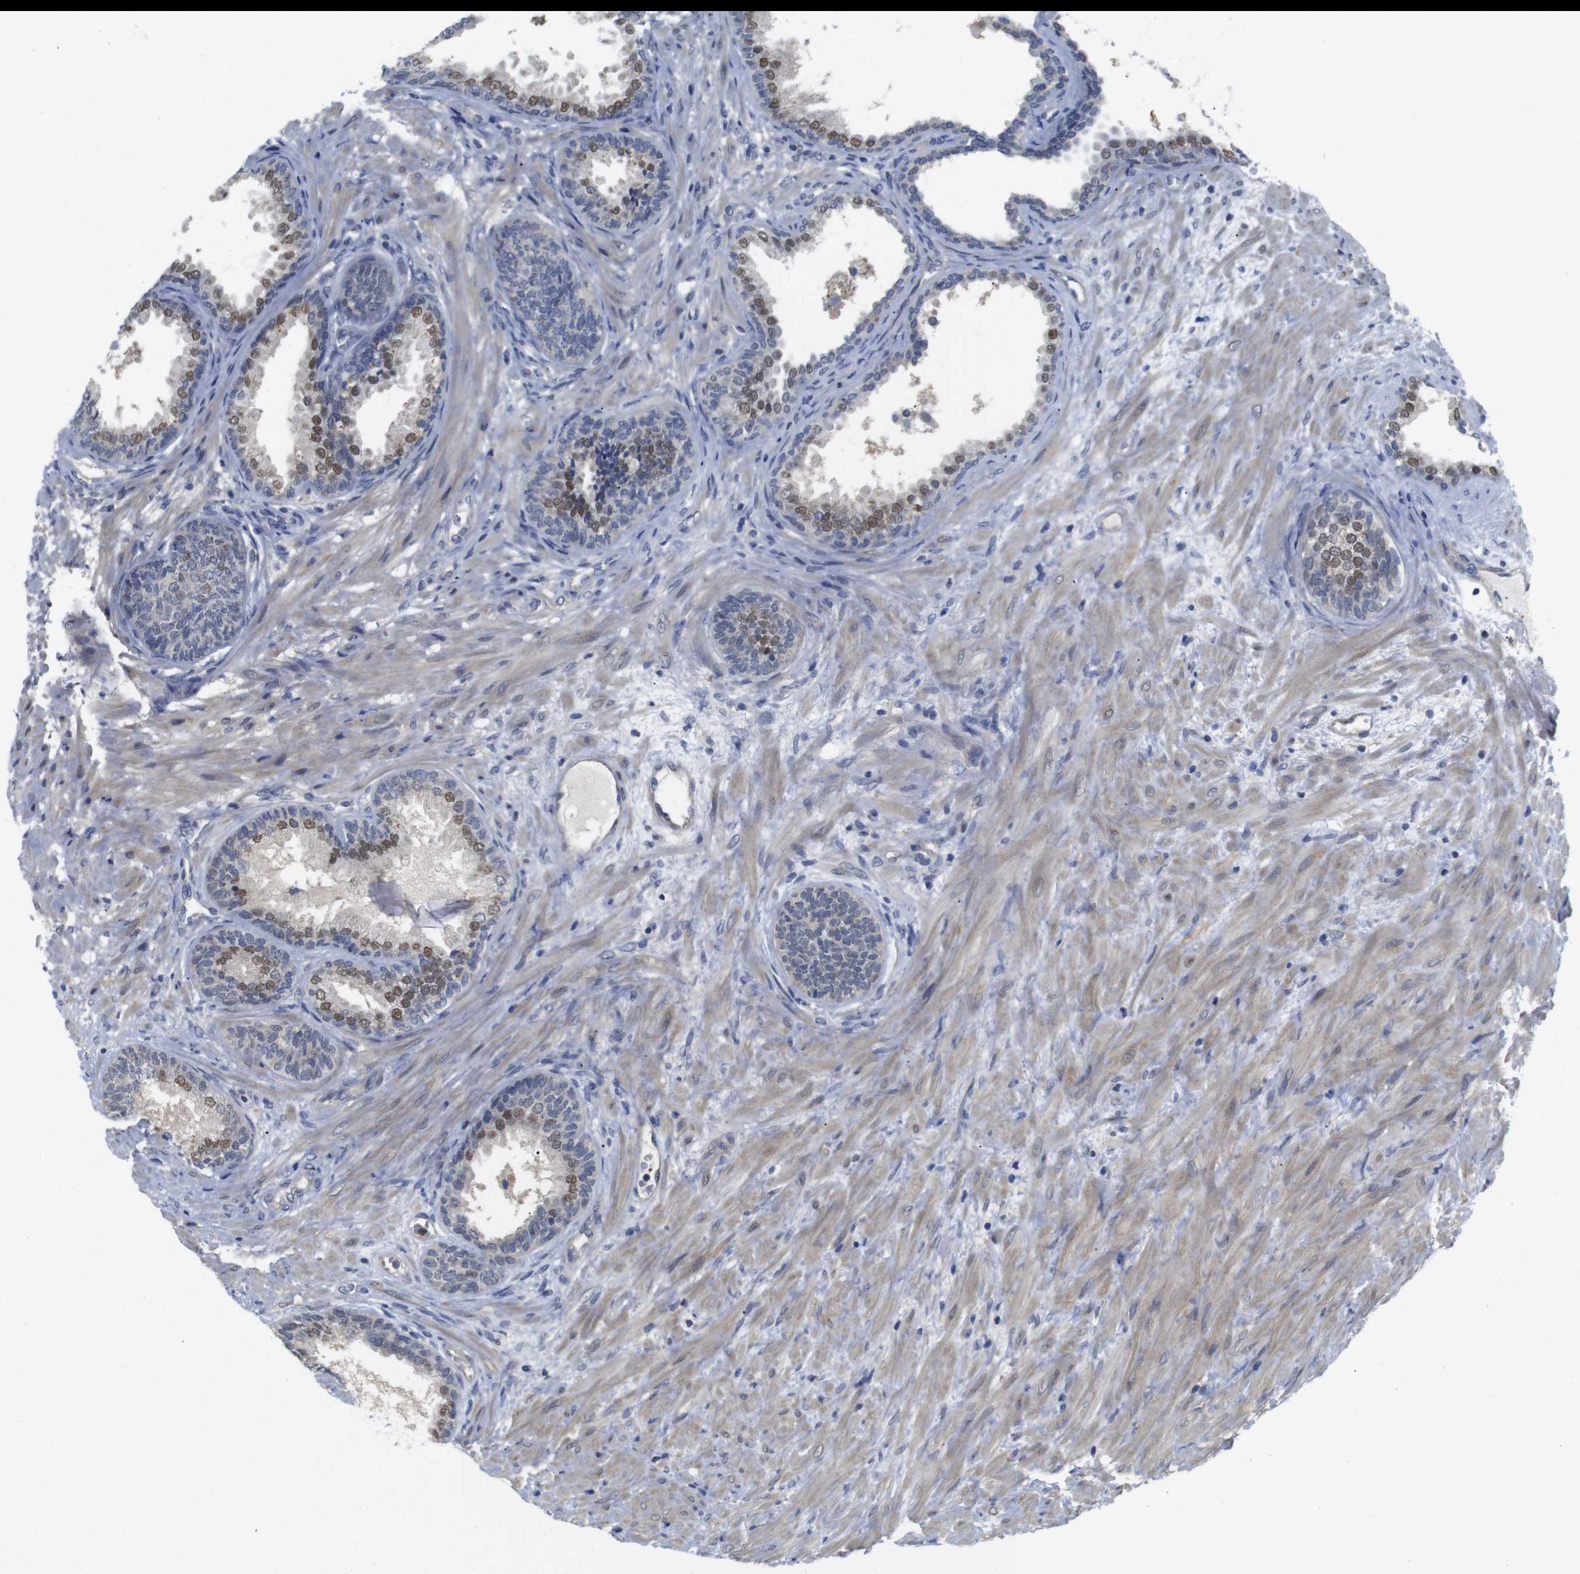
{"staining": {"intensity": "moderate", "quantity": "25%-75%", "location": "nuclear"}, "tissue": "prostate", "cell_type": "Glandular cells", "image_type": "normal", "snomed": [{"axis": "morphology", "description": "Normal tissue, NOS"}, {"axis": "topography", "description": "Prostate"}], "caption": "Protein staining by IHC displays moderate nuclear staining in about 25%-75% of glandular cells in normal prostate.", "gene": "FNTA", "patient": {"sex": "male", "age": 76}}